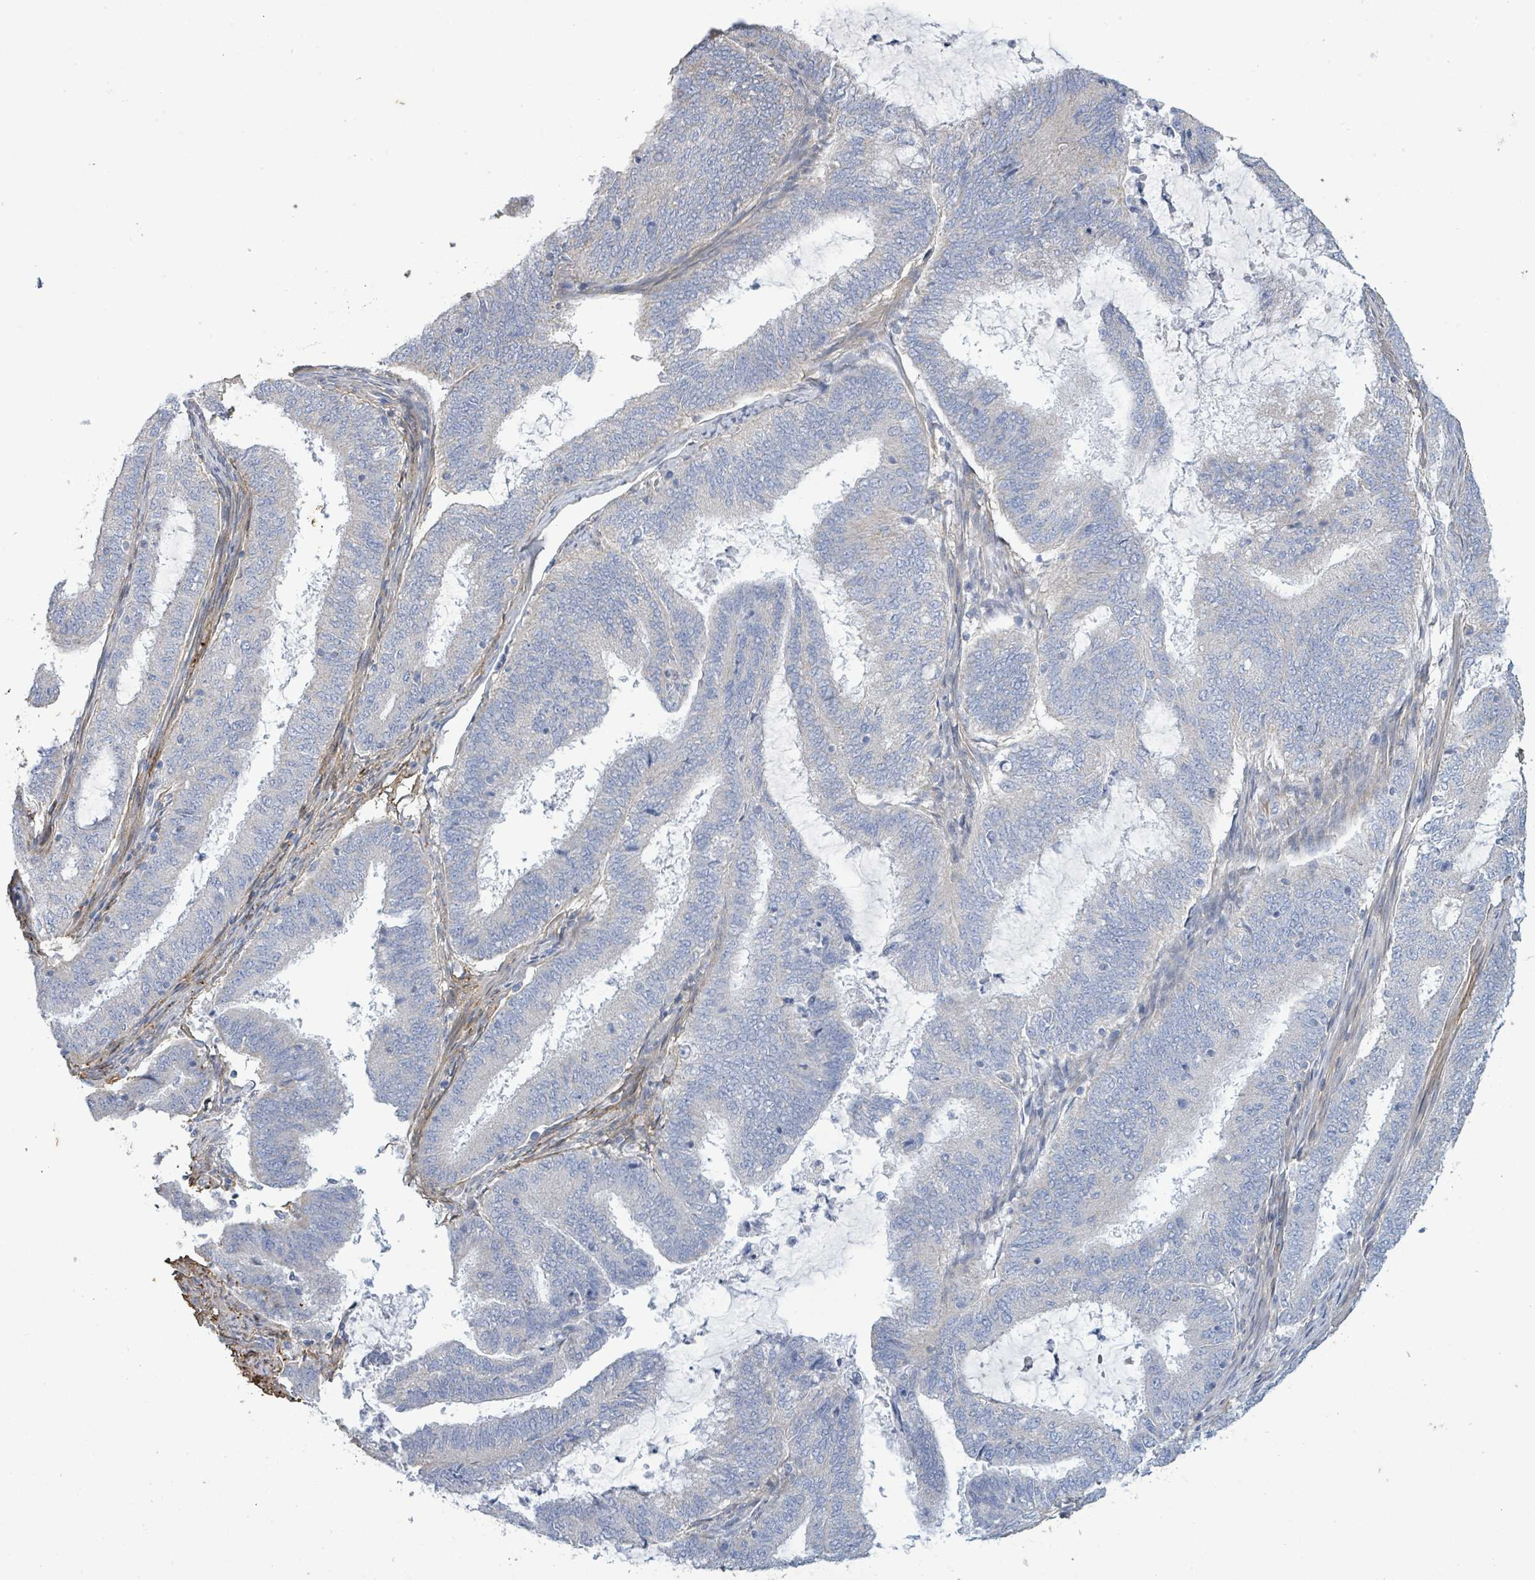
{"staining": {"intensity": "negative", "quantity": "none", "location": "none"}, "tissue": "endometrial cancer", "cell_type": "Tumor cells", "image_type": "cancer", "snomed": [{"axis": "morphology", "description": "Adenocarcinoma, NOS"}, {"axis": "topography", "description": "Endometrium"}], "caption": "IHC micrograph of human endometrial cancer (adenocarcinoma) stained for a protein (brown), which reveals no staining in tumor cells.", "gene": "ALG12", "patient": {"sex": "female", "age": 51}}